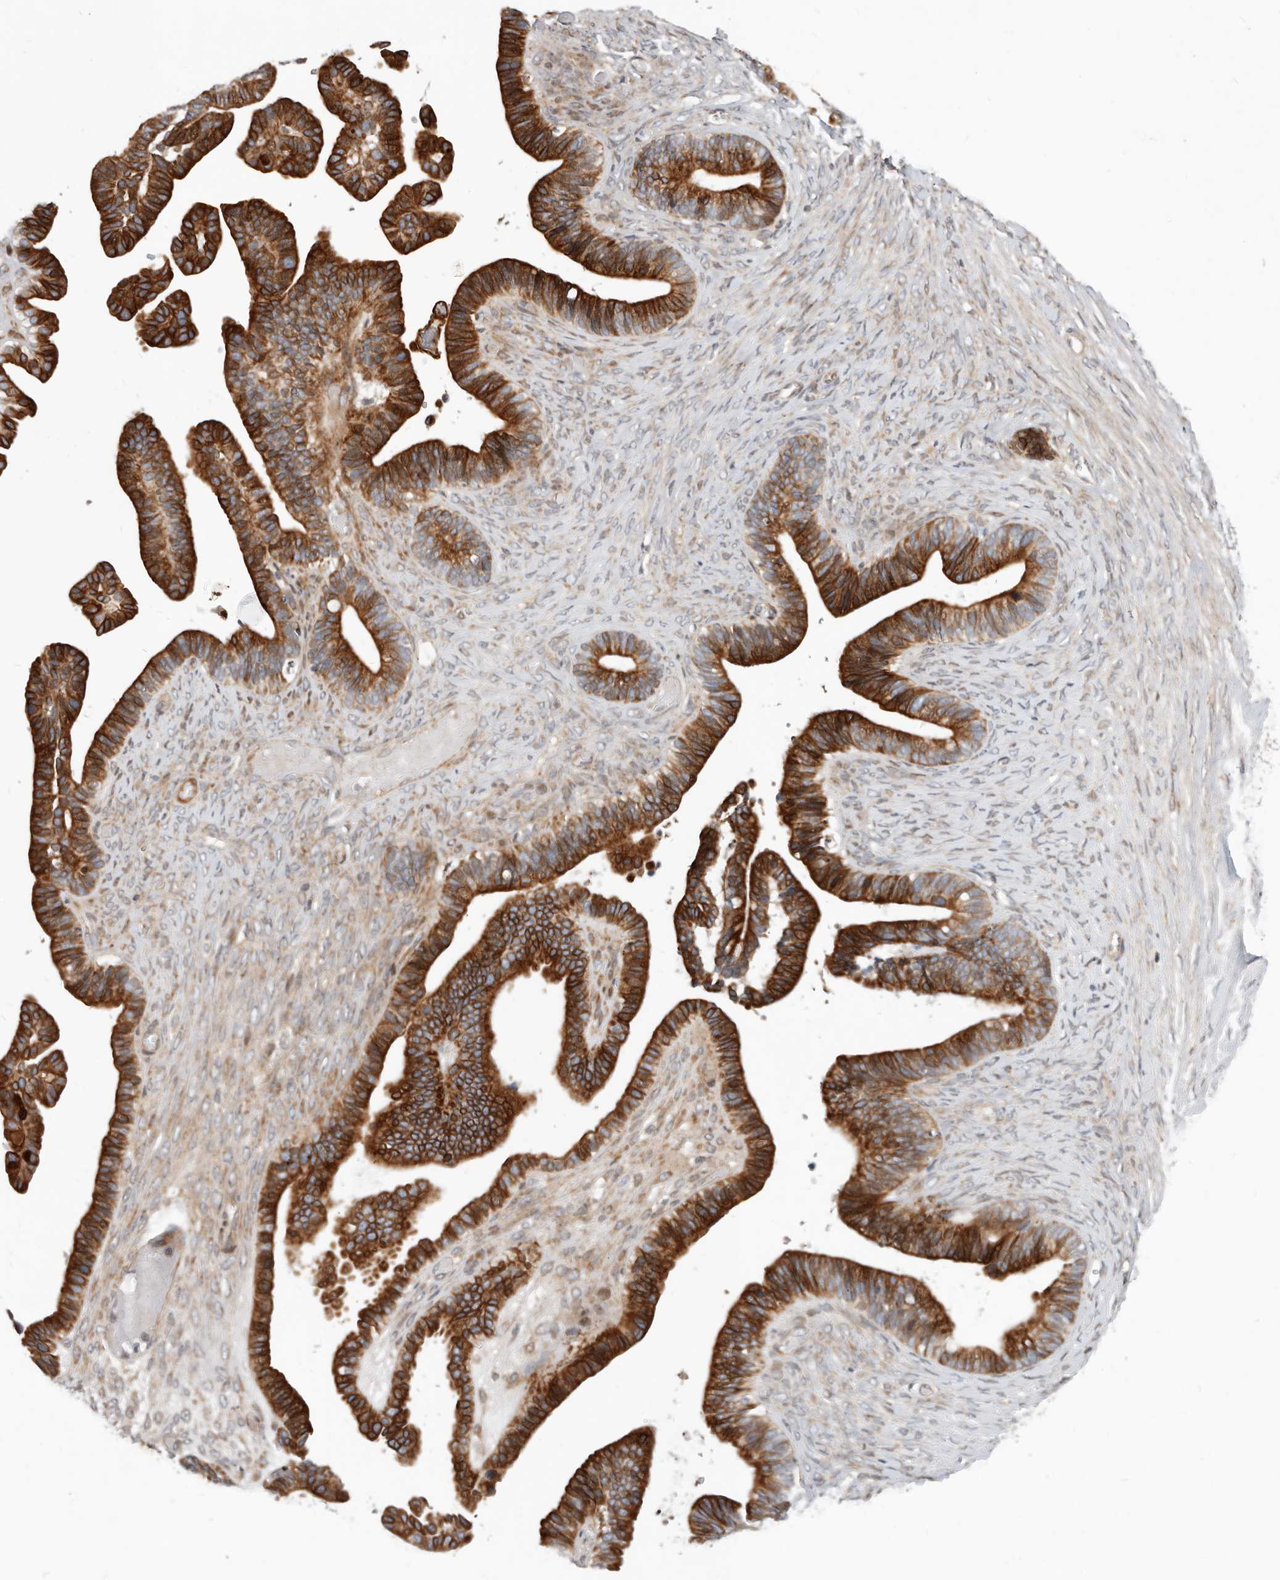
{"staining": {"intensity": "strong", "quantity": ">75%", "location": "cytoplasmic/membranous"}, "tissue": "ovarian cancer", "cell_type": "Tumor cells", "image_type": "cancer", "snomed": [{"axis": "morphology", "description": "Cystadenocarcinoma, serous, NOS"}, {"axis": "topography", "description": "Ovary"}], "caption": "Ovarian cancer tissue reveals strong cytoplasmic/membranous staining in approximately >75% of tumor cells", "gene": "NPY4R", "patient": {"sex": "female", "age": 56}}